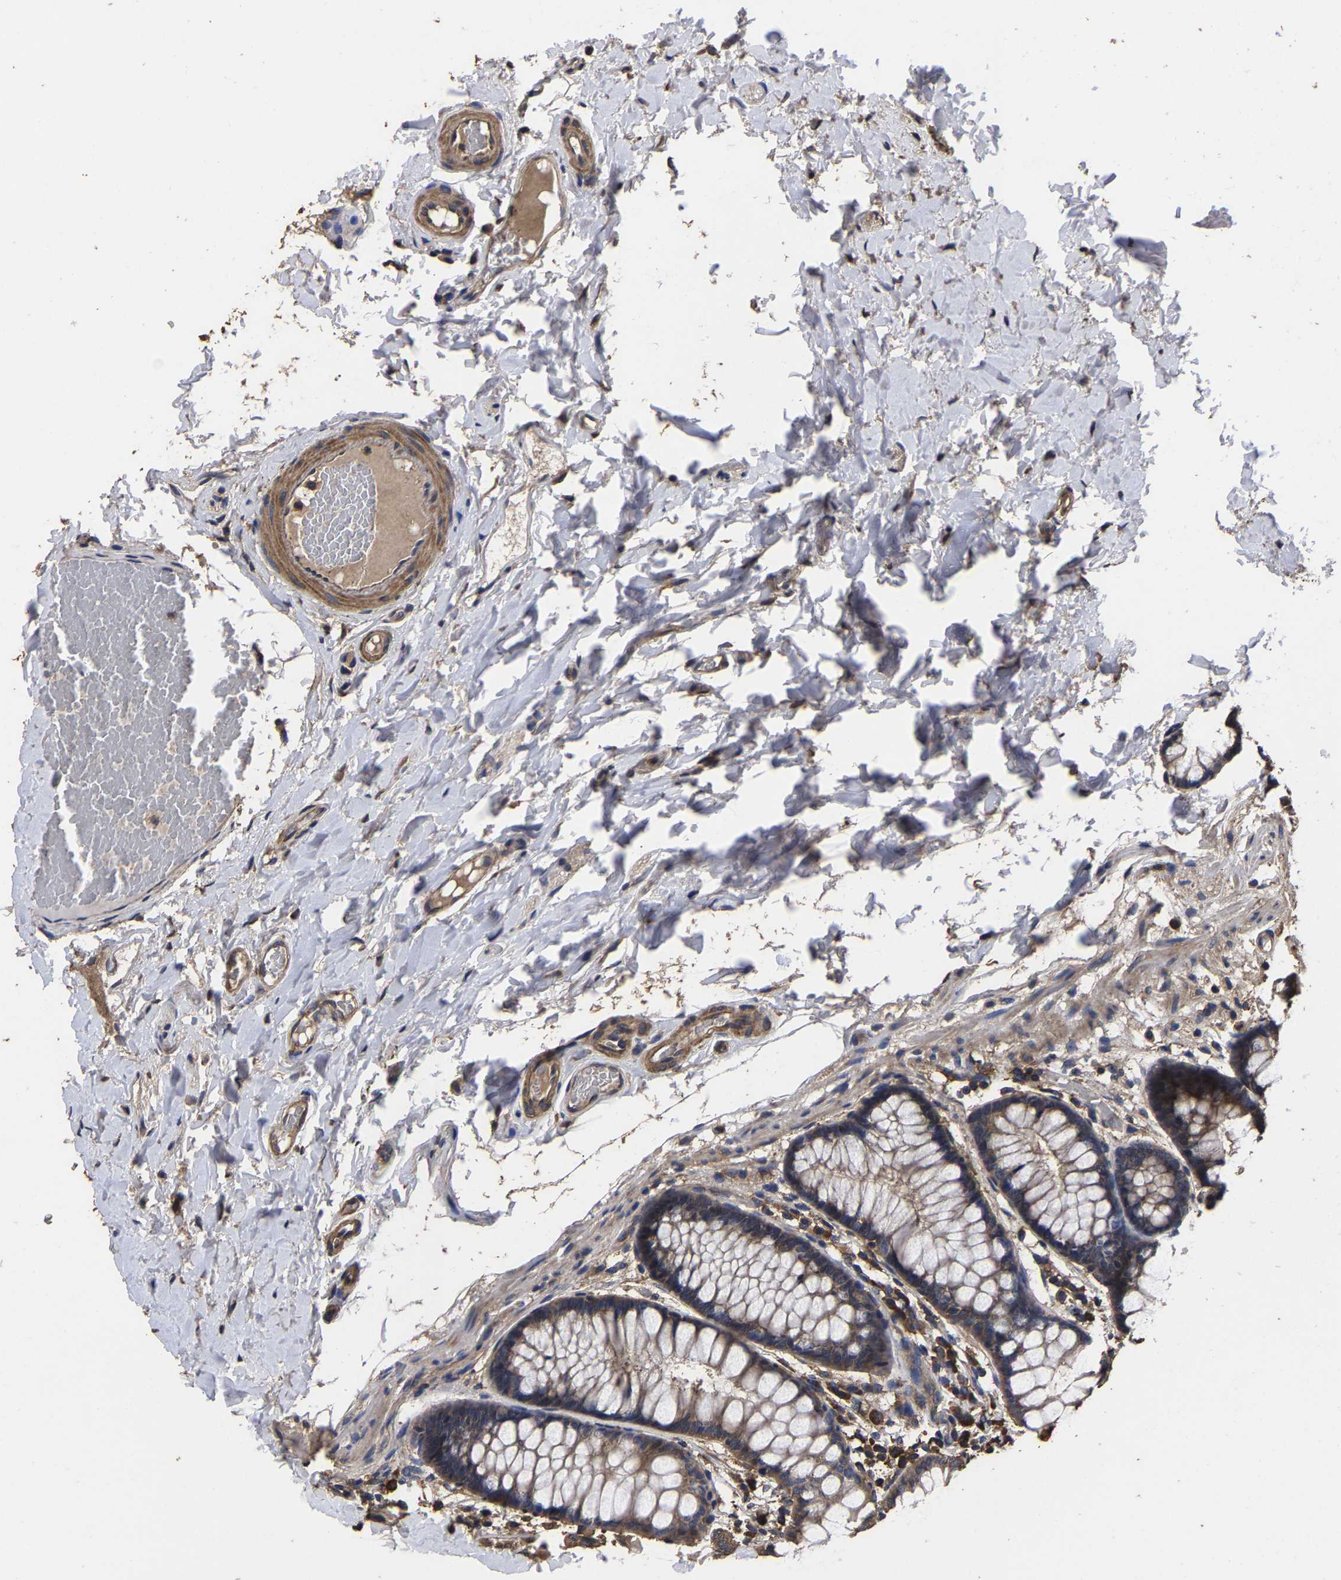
{"staining": {"intensity": "moderate", "quantity": ">75%", "location": "cytoplasmic/membranous"}, "tissue": "colon", "cell_type": "Endothelial cells", "image_type": "normal", "snomed": [{"axis": "morphology", "description": "Normal tissue, NOS"}, {"axis": "topography", "description": "Colon"}], "caption": "Immunohistochemistry (DAB) staining of benign human colon shows moderate cytoplasmic/membranous protein staining in approximately >75% of endothelial cells.", "gene": "ITCH", "patient": {"sex": "female", "age": 56}}